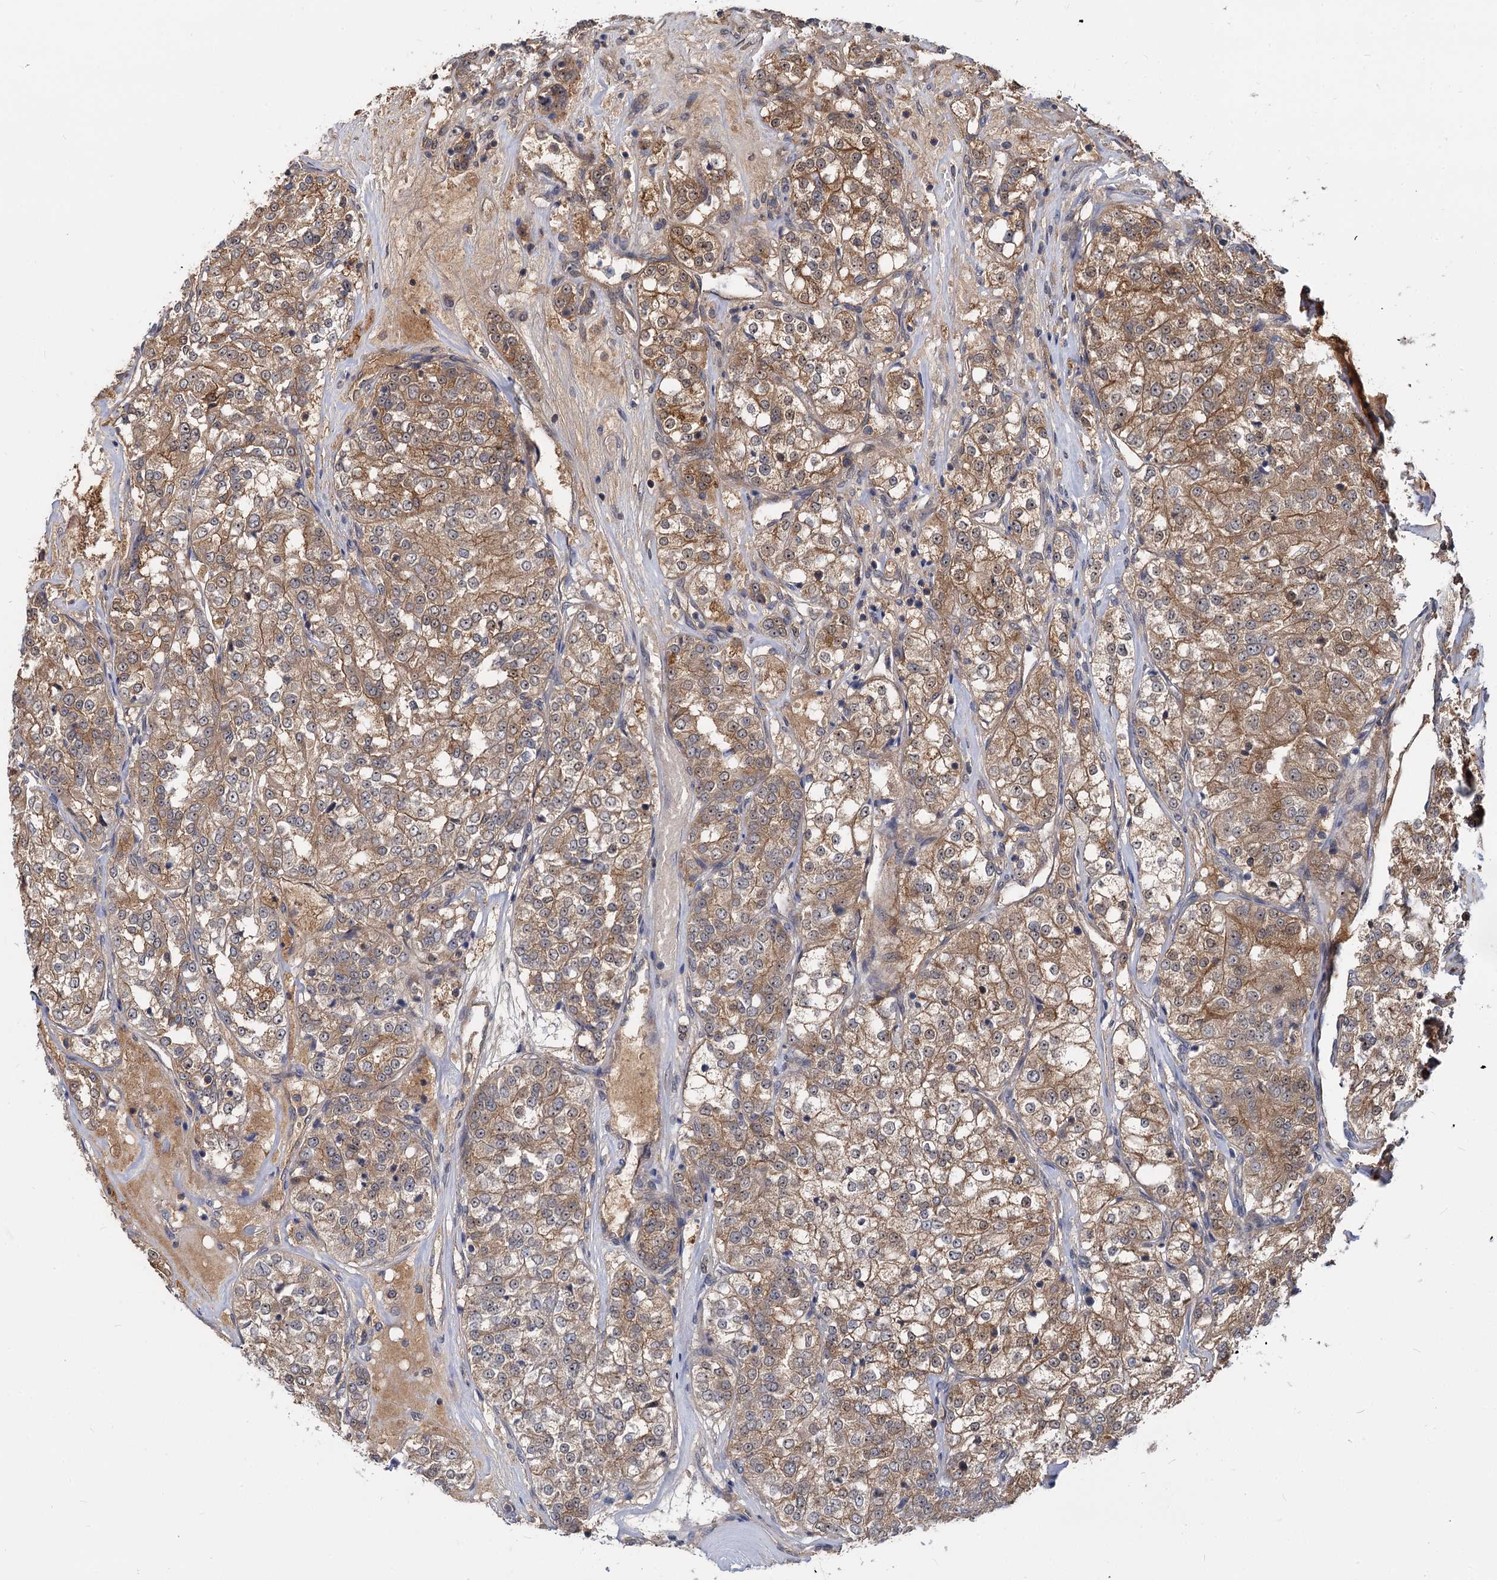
{"staining": {"intensity": "moderate", "quantity": ">75%", "location": "cytoplasmic/membranous"}, "tissue": "renal cancer", "cell_type": "Tumor cells", "image_type": "cancer", "snomed": [{"axis": "morphology", "description": "Adenocarcinoma, NOS"}, {"axis": "topography", "description": "Kidney"}], "caption": "Human adenocarcinoma (renal) stained for a protein (brown) exhibits moderate cytoplasmic/membranous positive positivity in approximately >75% of tumor cells.", "gene": "SNX15", "patient": {"sex": "female", "age": 63}}